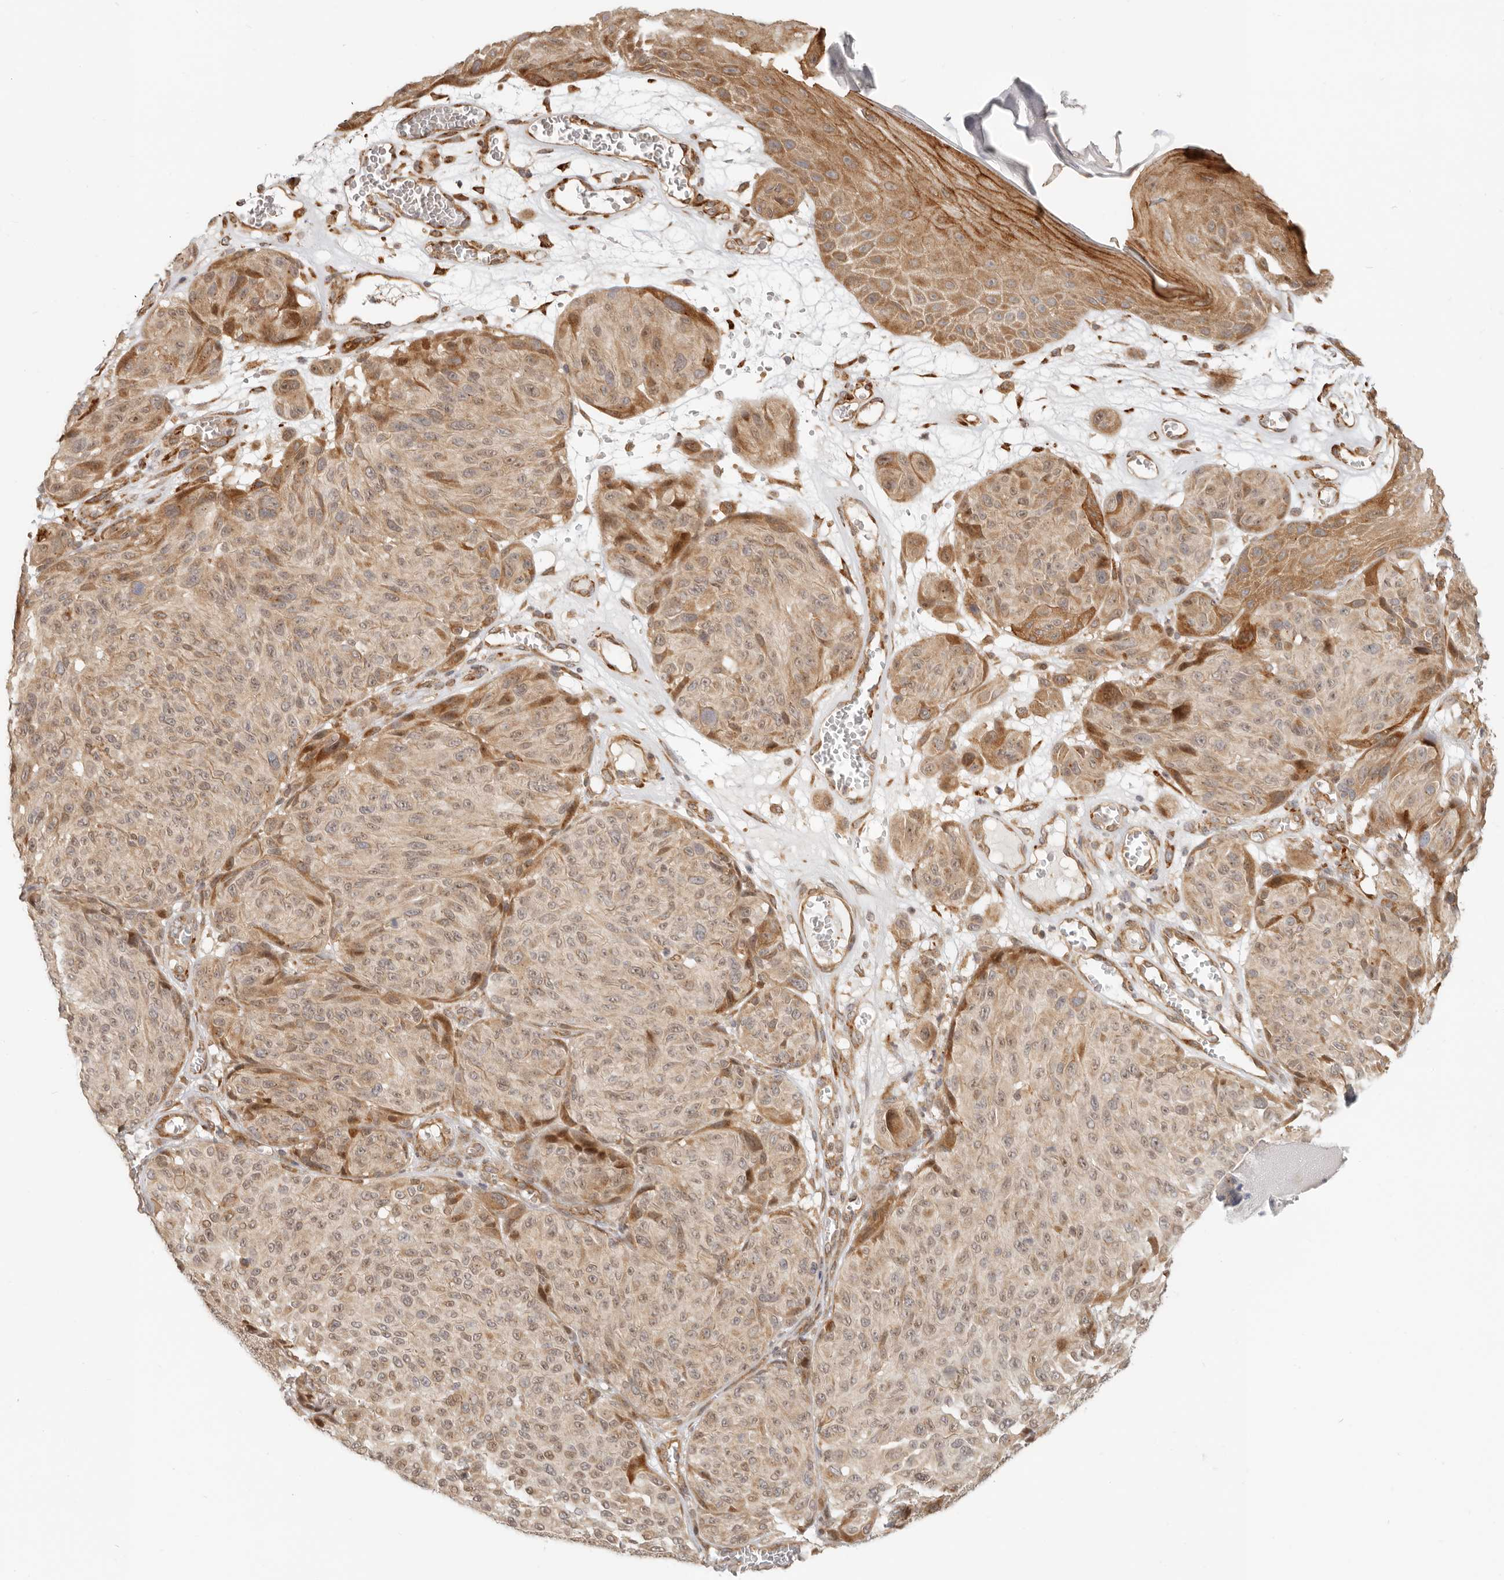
{"staining": {"intensity": "moderate", "quantity": "25%-75%", "location": "cytoplasmic/membranous,nuclear"}, "tissue": "melanoma", "cell_type": "Tumor cells", "image_type": "cancer", "snomed": [{"axis": "morphology", "description": "Malignant melanoma, NOS"}, {"axis": "topography", "description": "Skin"}], "caption": "Melanoma tissue displays moderate cytoplasmic/membranous and nuclear staining in about 25%-75% of tumor cells The protein is stained brown, and the nuclei are stained in blue (DAB (3,3'-diaminobenzidine) IHC with brightfield microscopy, high magnification).", "gene": "TUFT1", "patient": {"sex": "male", "age": 83}}